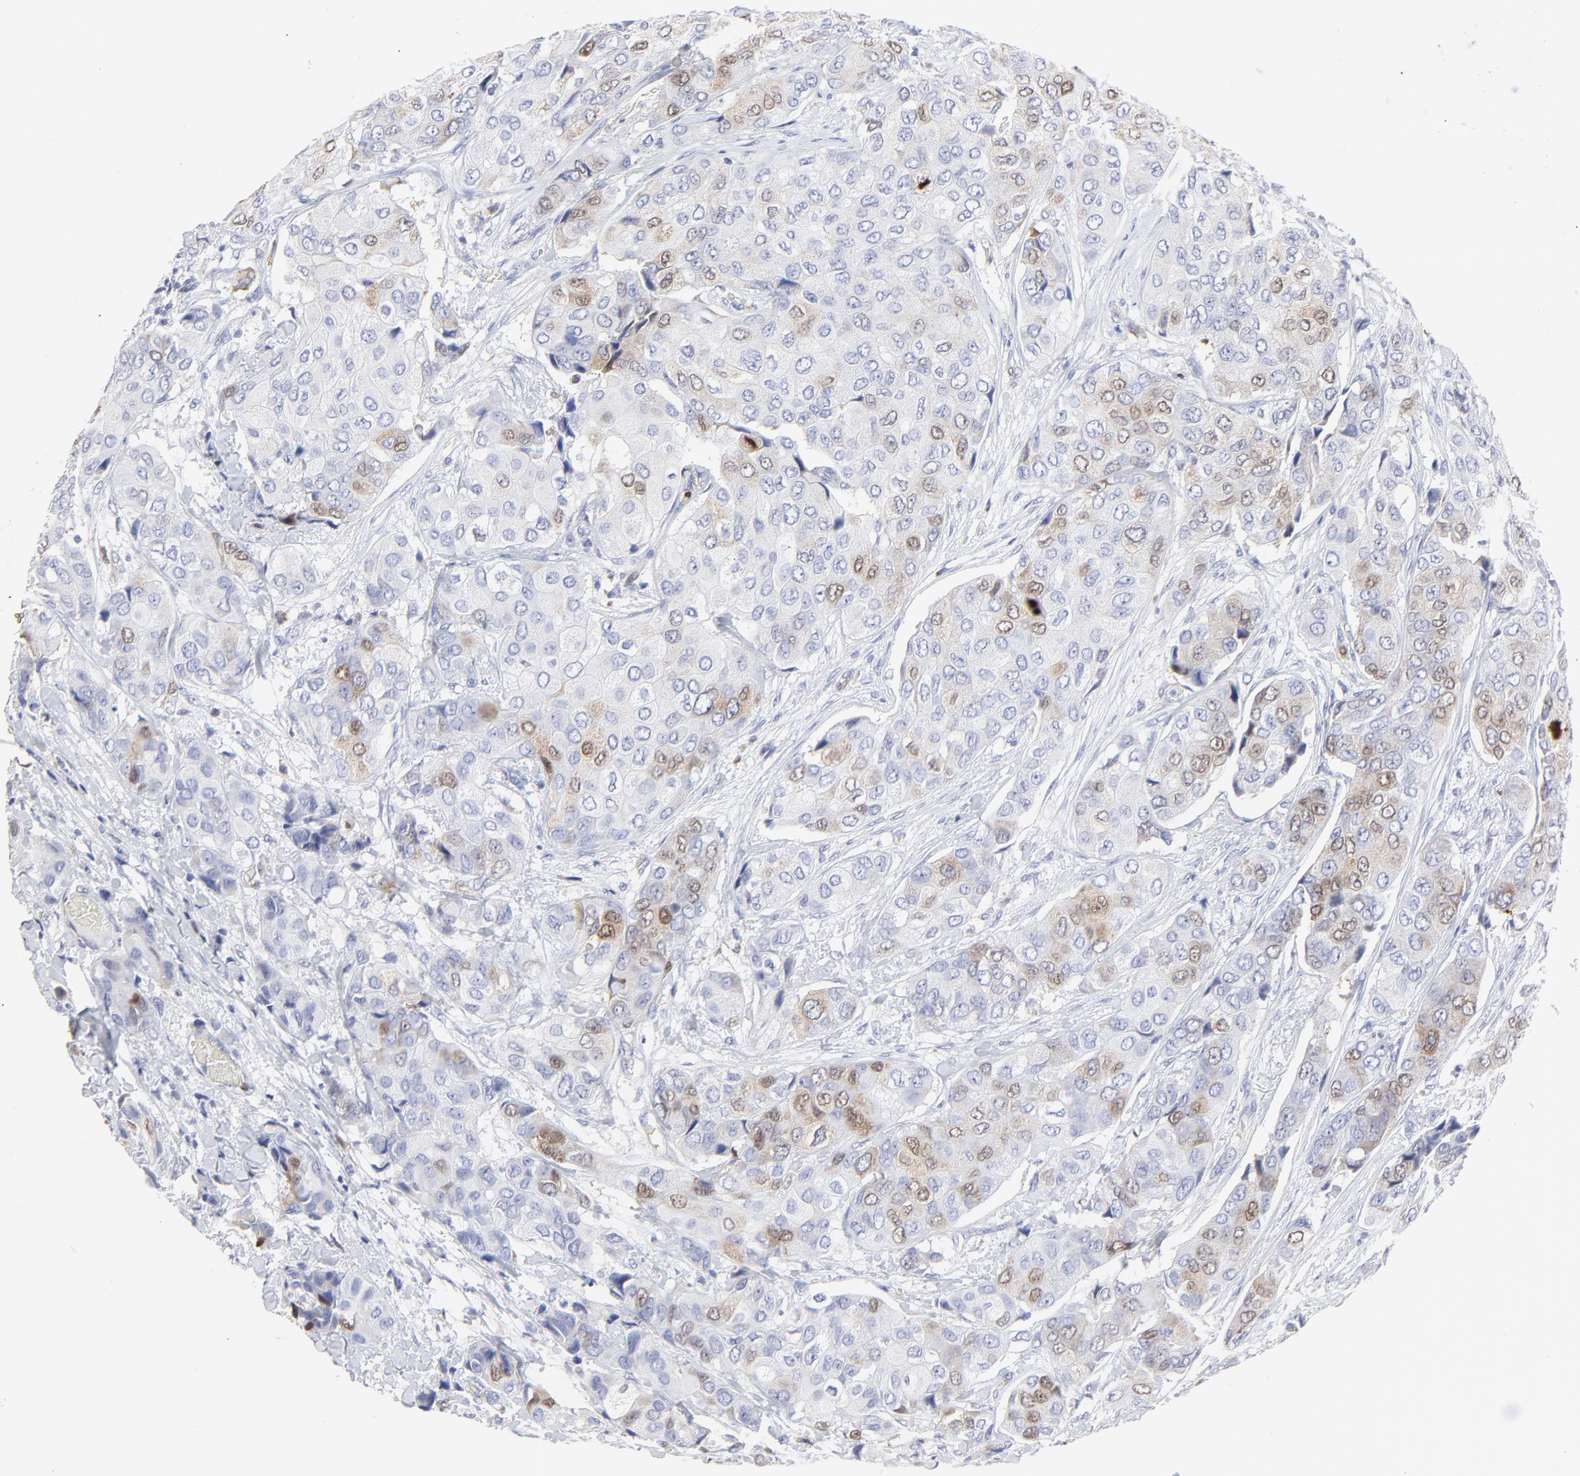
{"staining": {"intensity": "weak", "quantity": "<25%", "location": "cytoplasmic/membranous,nuclear"}, "tissue": "breast cancer", "cell_type": "Tumor cells", "image_type": "cancer", "snomed": [{"axis": "morphology", "description": "Duct carcinoma"}, {"axis": "topography", "description": "Breast"}], "caption": "A high-resolution histopathology image shows immunohistochemistry (IHC) staining of intraductal carcinoma (breast), which exhibits no significant expression in tumor cells.", "gene": "NCAPH", "patient": {"sex": "female", "age": 68}}